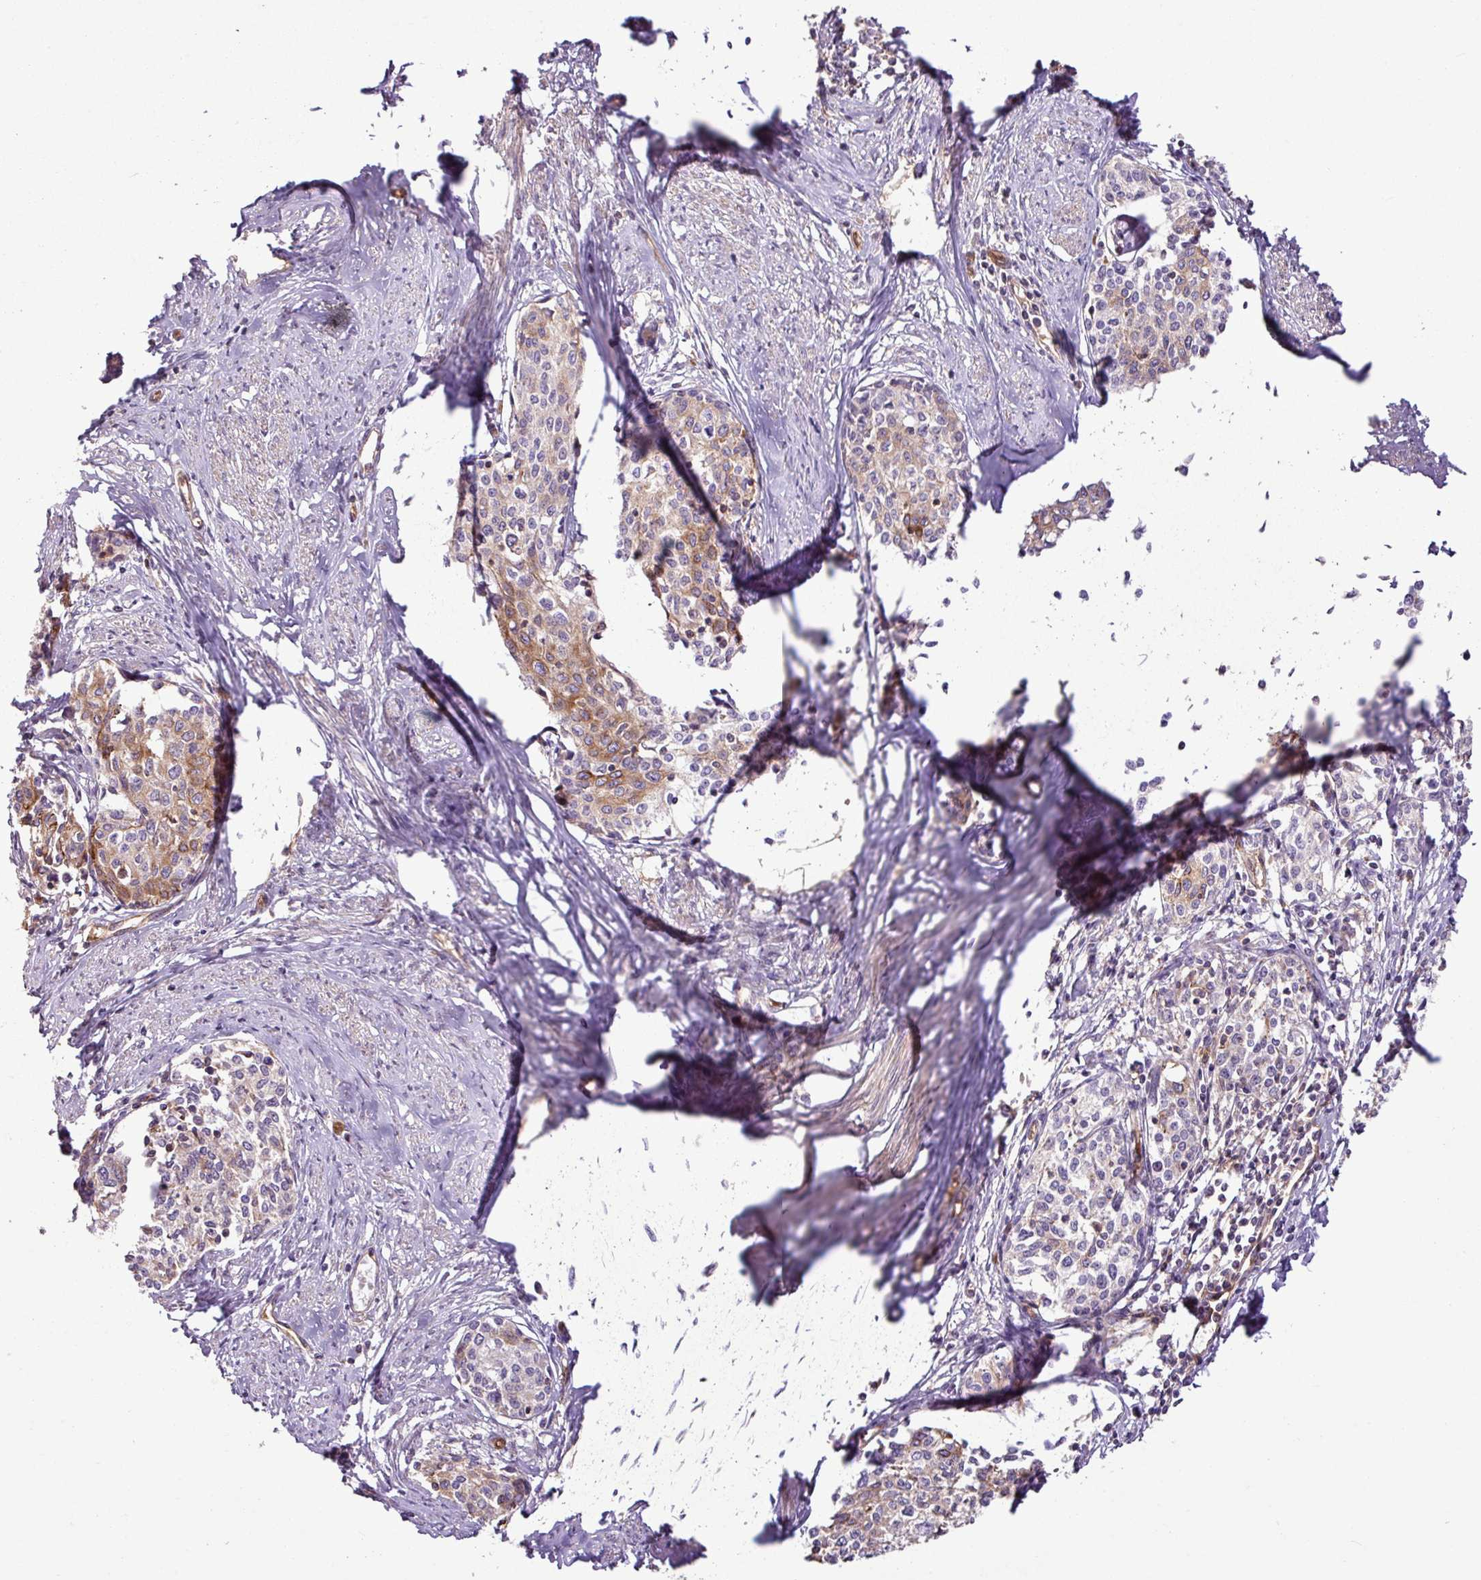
{"staining": {"intensity": "moderate", "quantity": "25%-75%", "location": "cytoplasmic/membranous"}, "tissue": "cervical cancer", "cell_type": "Tumor cells", "image_type": "cancer", "snomed": [{"axis": "morphology", "description": "Squamous cell carcinoma, NOS"}, {"axis": "morphology", "description": "Adenocarcinoma, NOS"}, {"axis": "topography", "description": "Cervix"}], "caption": "Immunohistochemical staining of human cervical cancer (squamous cell carcinoma) reveals medium levels of moderate cytoplasmic/membranous protein expression in approximately 25%-75% of tumor cells.", "gene": "ZNF106", "patient": {"sex": "female", "age": 52}}